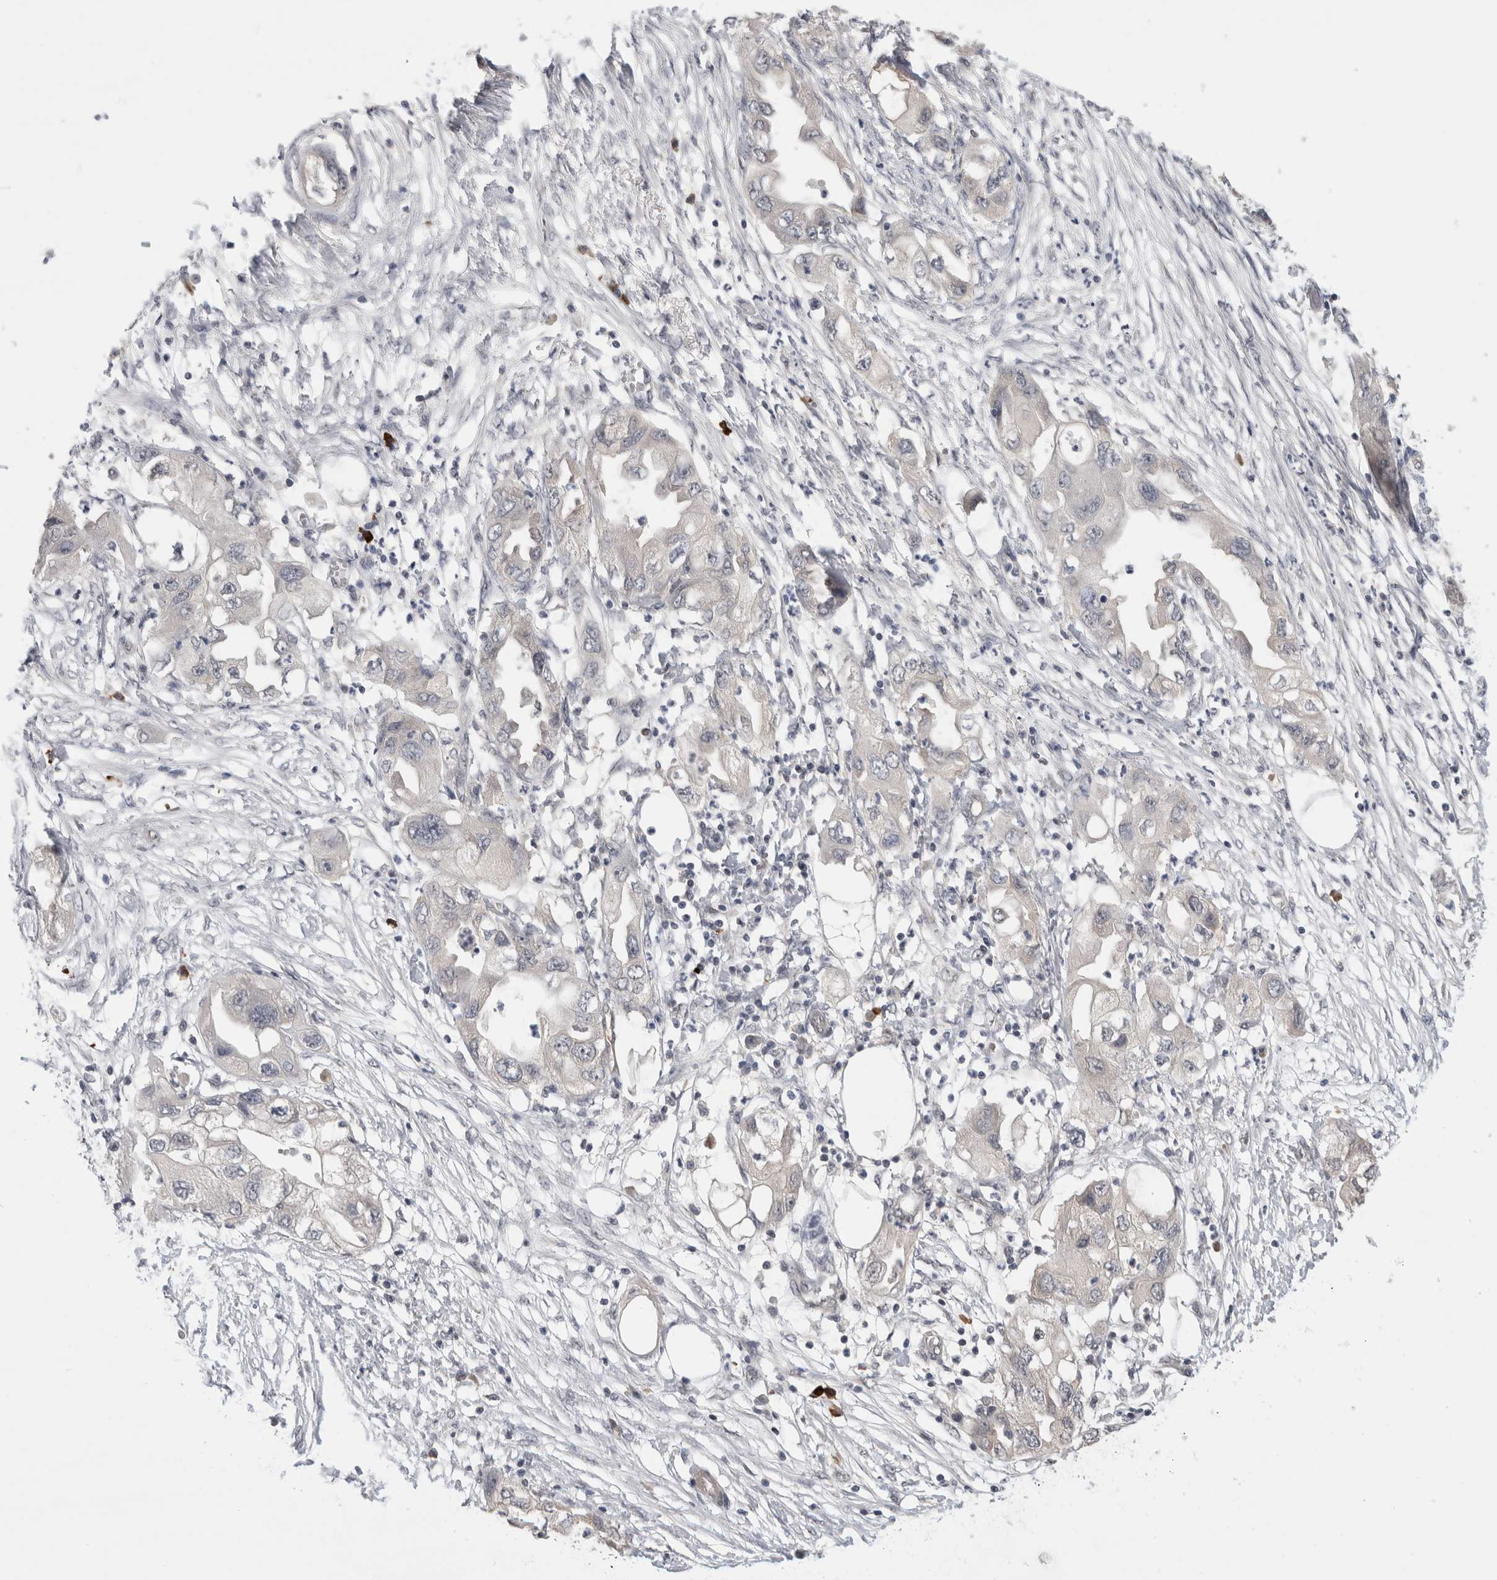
{"staining": {"intensity": "negative", "quantity": "none", "location": "none"}, "tissue": "endometrial cancer", "cell_type": "Tumor cells", "image_type": "cancer", "snomed": [{"axis": "morphology", "description": "Adenocarcinoma, NOS"}, {"axis": "morphology", "description": "Adenocarcinoma, metastatic, NOS"}, {"axis": "topography", "description": "Adipose tissue"}, {"axis": "topography", "description": "Endometrium"}], "caption": "Endometrial cancer was stained to show a protein in brown. There is no significant expression in tumor cells. Nuclei are stained in blue.", "gene": "ZNF24", "patient": {"sex": "female", "age": 67}}